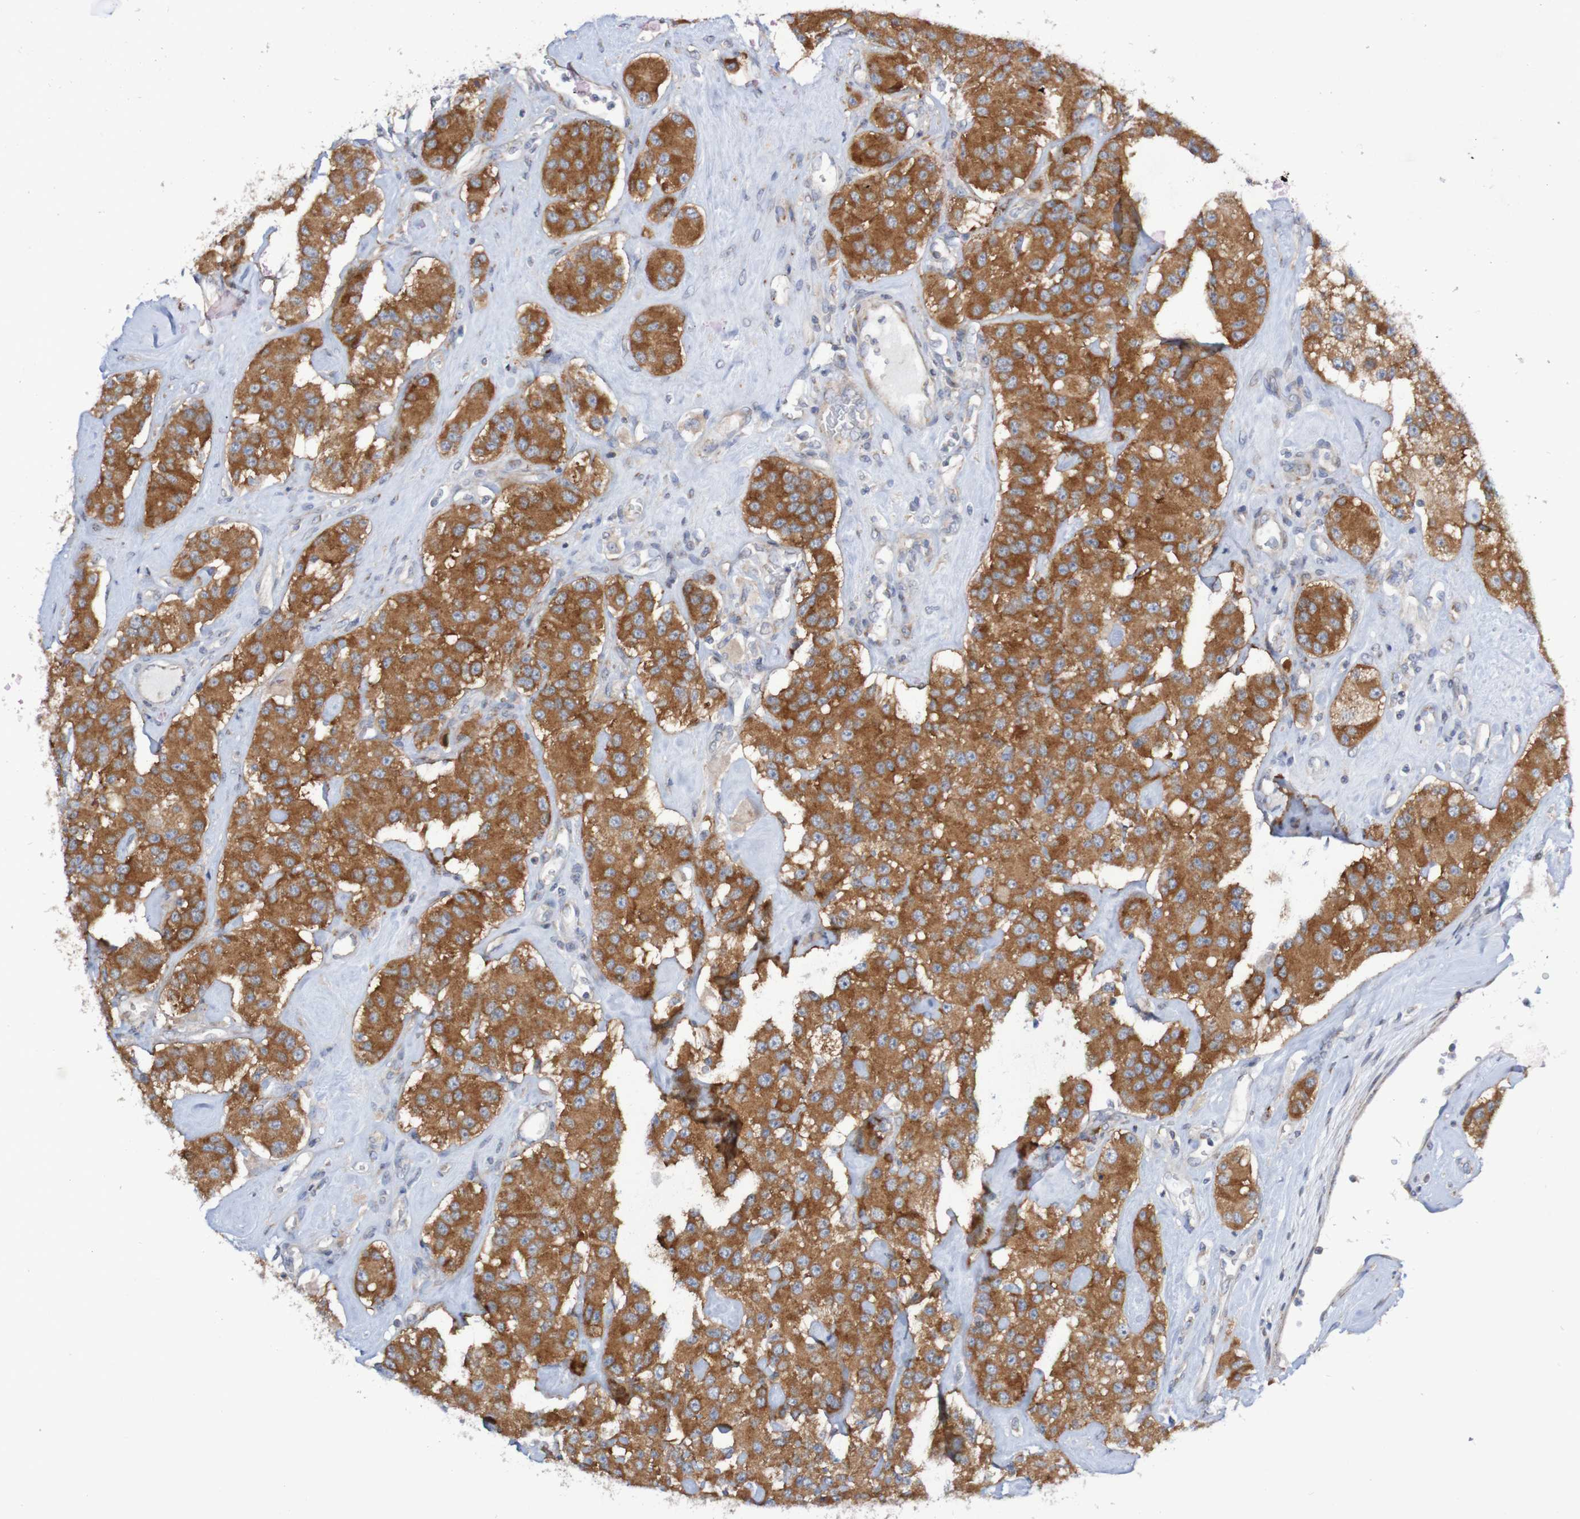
{"staining": {"intensity": "strong", "quantity": ">75%", "location": "cytoplasmic/membranous"}, "tissue": "carcinoid", "cell_type": "Tumor cells", "image_type": "cancer", "snomed": [{"axis": "morphology", "description": "Carcinoid, malignant, NOS"}, {"axis": "topography", "description": "Pancreas"}], "caption": "Approximately >75% of tumor cells in carcinoid (malignant) exhibit strong cytoplasmic/membranous protein positivity as visualized by brown immunohistochemical staining.", "gene": "LMBRD2", "patient": {"sex": "male", "age": 41}}